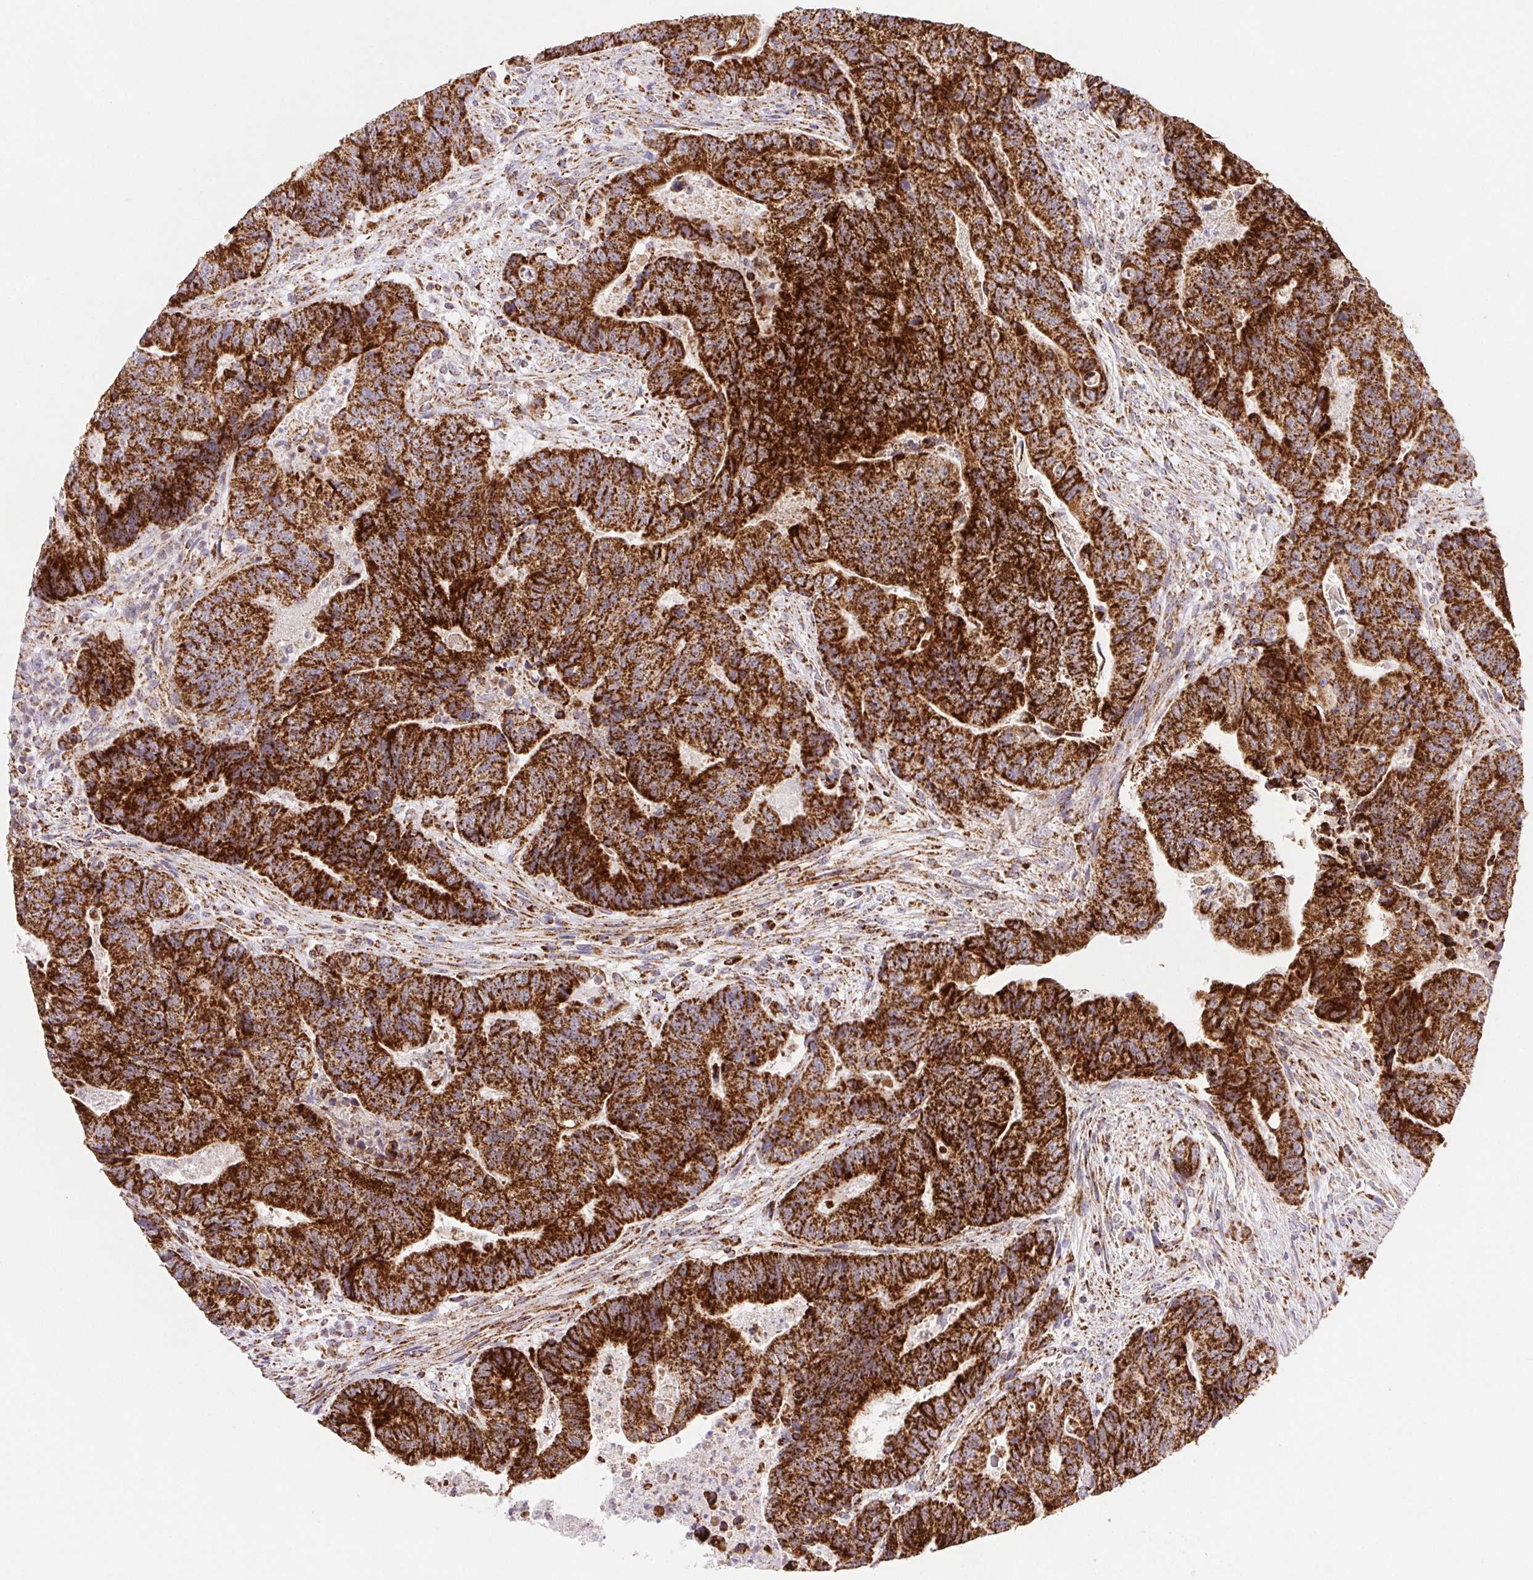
{"staining": {"intensity": "strong", "quantity": ">75%", "location": "cytoplasmic/membranous"}, "tissue": "colorectal cancer", "cell_type": "Tumor cells", "image_type": "cancer", "snomed": [{"axis": "morphology", "description": "Normal tissue, NOS"}, {"axis": "morphology", "description": "Adenocarcinoma, NOS"}, {"axis": "topography", "description": "Colon"}], "caption": "Immunohistochemistry staining of colorectal cancer, which exhibits high levels of strong cytoplasmic/membranous positivity in about >75% of tumor cells indicating strong cytoplasmic/membranous protein staining. The staining was performed using DAB (brown) for protein detection and nuclei were counterstained in hematoxylin (blue).", "gene": "NIPSNAP2", "patient": {"sex": "female", "age": 48}}